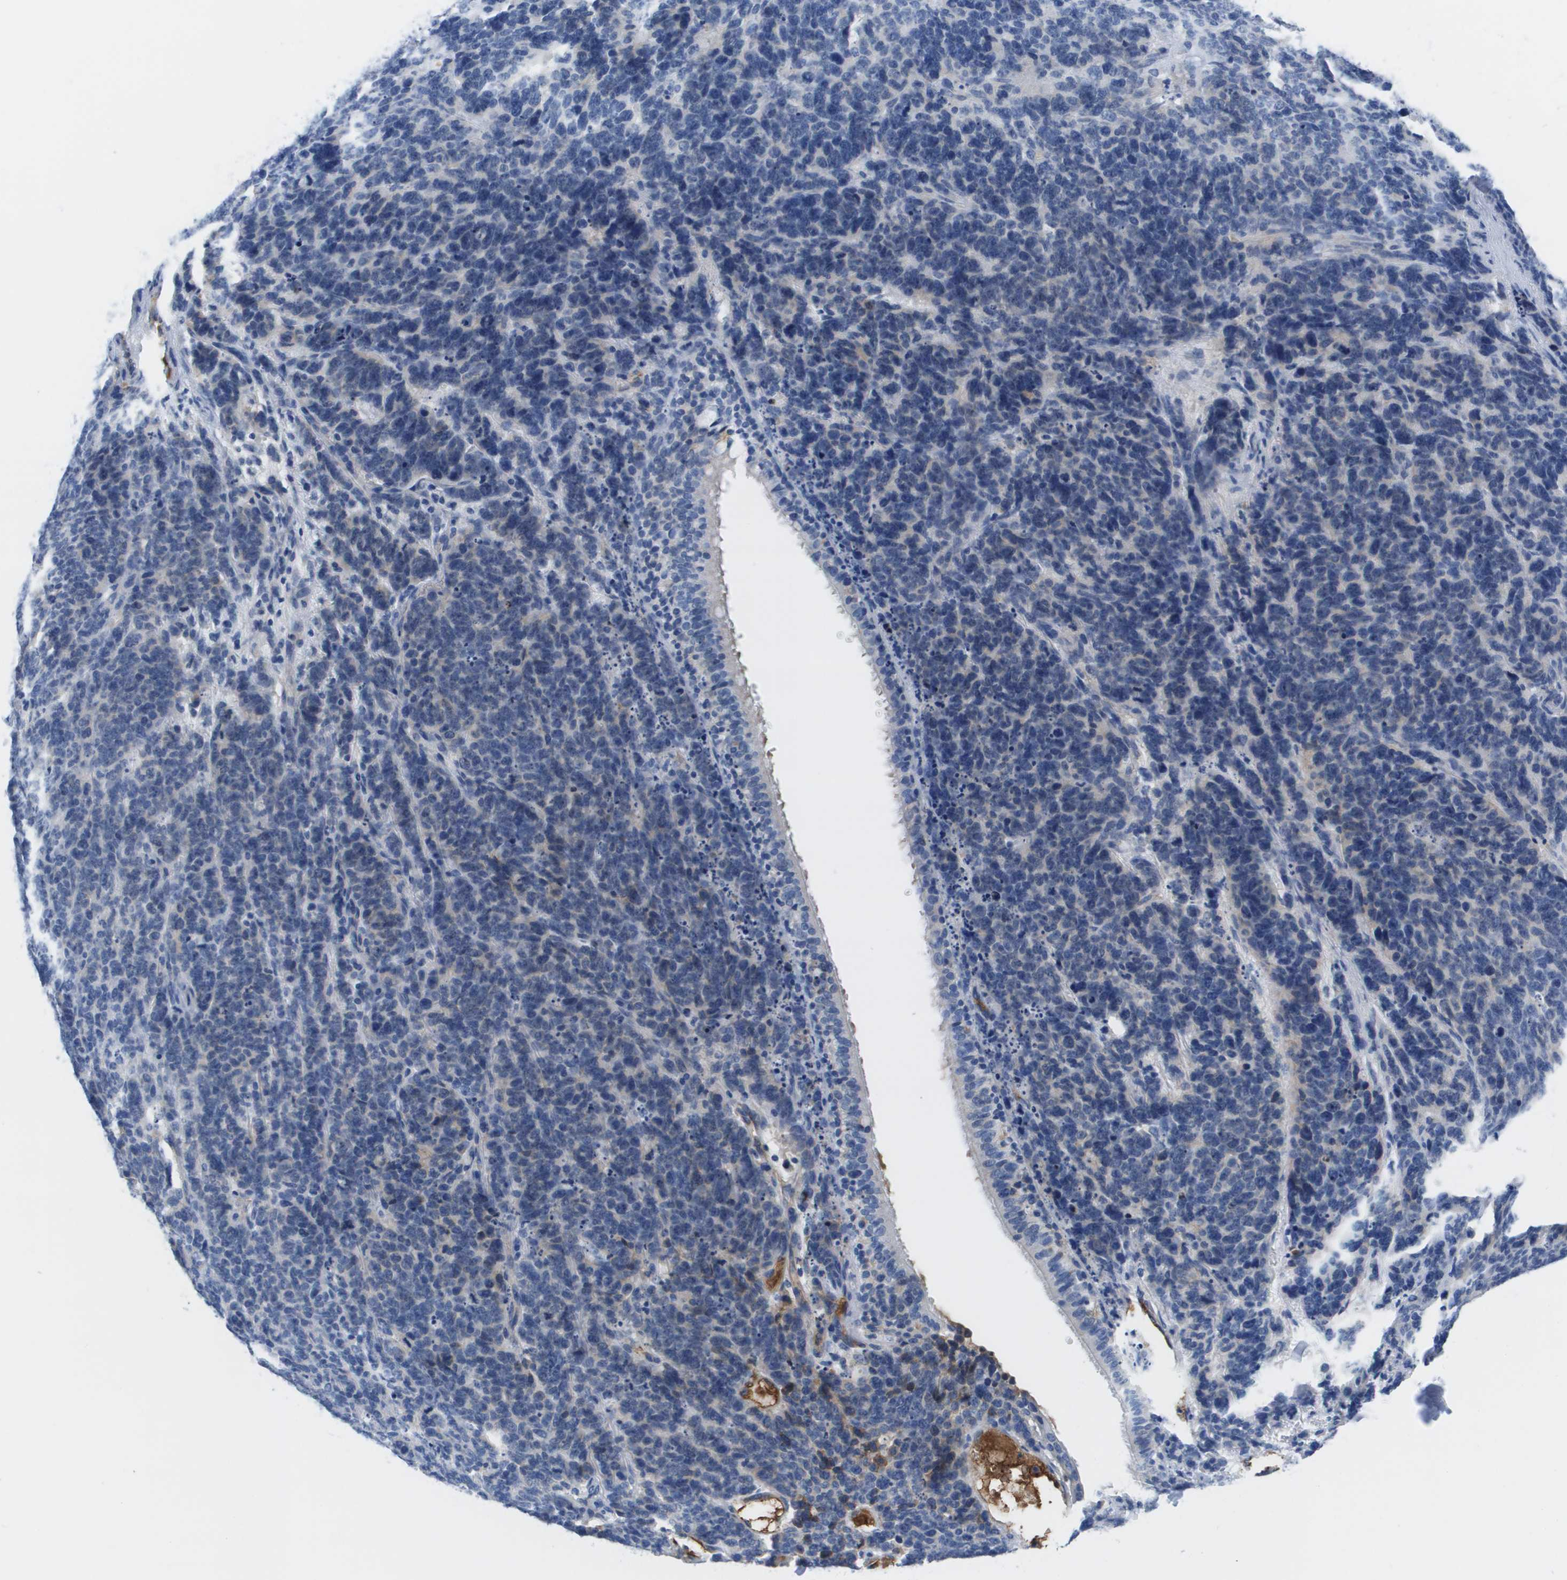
{"staining": {"intensity": "negative", "quantity": "none", "location": "none"}, "tissue": "lung cancer", "cell_type": "Tumor cells", "image_type": "cancer", "snomed": [{"axis": "morphology", "description": "Squamous cell carcinoma, NOS"}, {"axis": "topography", "description": "Lung"}], "caption": "DAB immunohistochemical staining of human lung squamous cell carcinoma shows no significant positivity in tumor cells.", "gene": "APOA1", "patient": {"sex": "female", "age": 73}}